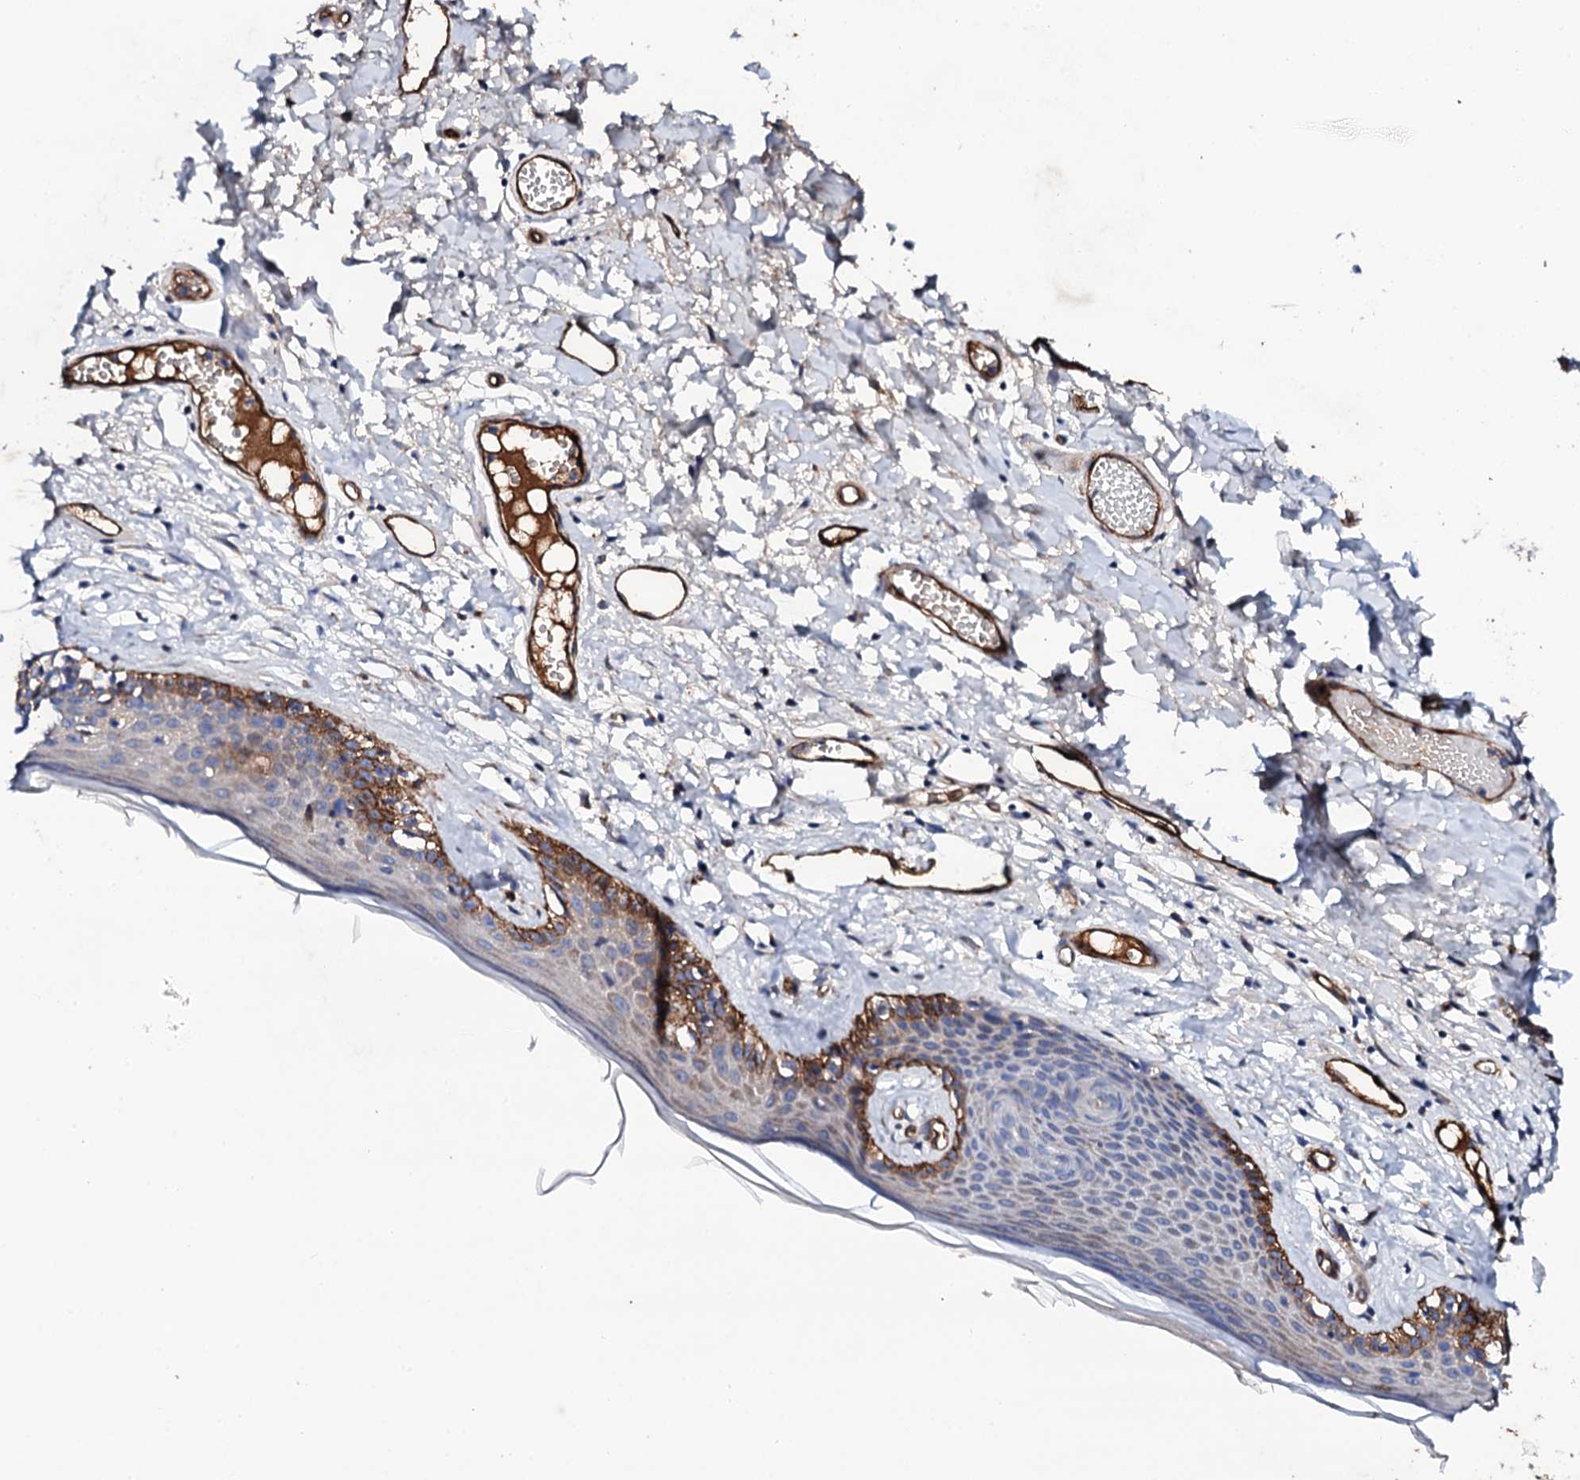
{"staining": {"intensity": "strong", "quantity": "<25%", "location": "cytoplasmic/membranous"}, "tissue": "skin", "cell_type": "Epidermal cells", "image_type": "normal", "snomed": [{"axis": "morphology", "description": "Normal tissue, NOS"}, {"axis": "topography", "description": "Adipose tissue"}, {"axis": "topography", "description": "Vascular tissue"}, {"axis": "topography", "description": "Vulva"}, {"axis": "topography", "description": "Peripheral nerve tissue"}], "caption": "An image showing strong cytoplasmic/membranous expression in approximately <25% of epidermal cells in unremarkable skin, as visualized by brown immunohistochemical staining.", "gene": "DBX1", "patient": {"sex": "female", "age": 86}}